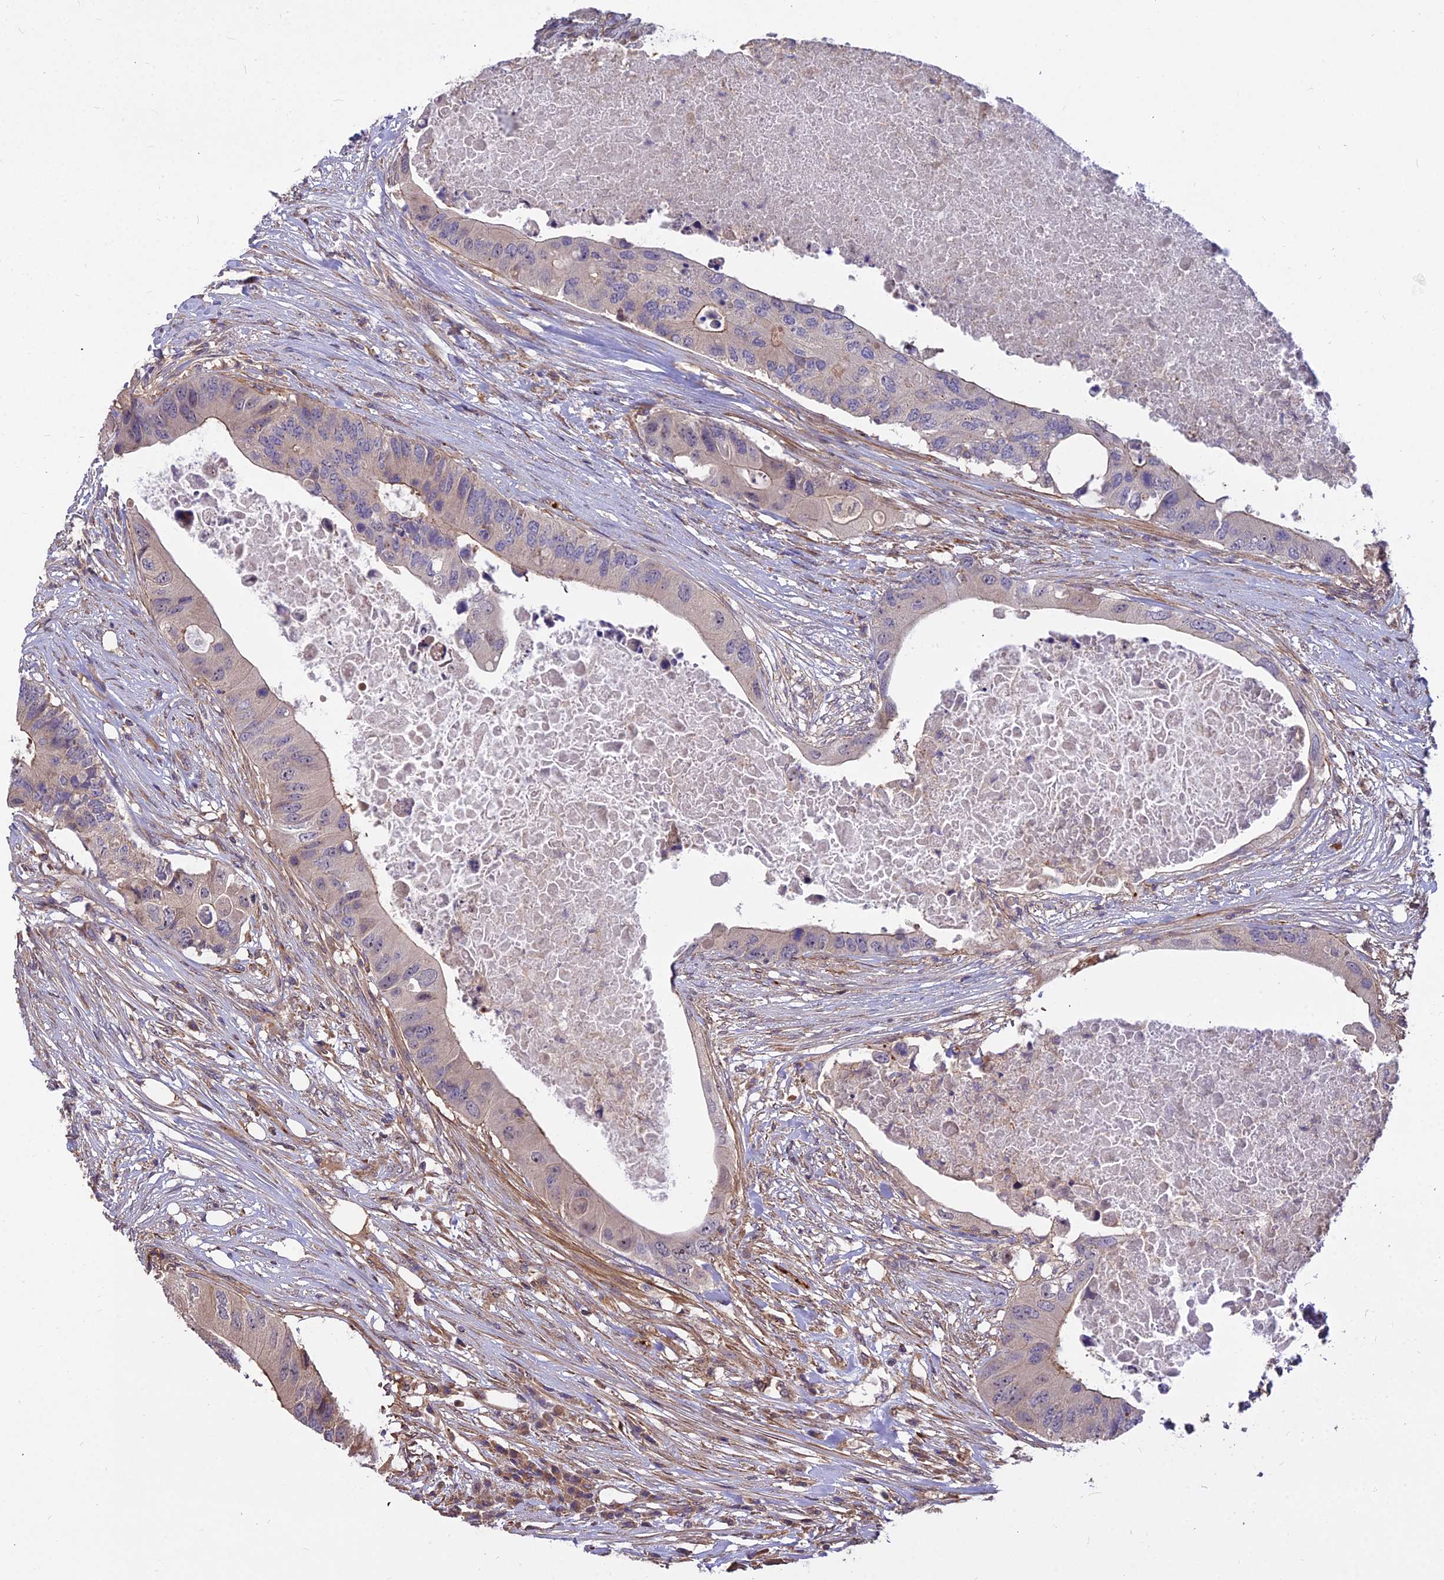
{"staining": {"intensity": "weak", "quantity": "<25%", "location": "cytoplasmic/membranous"}, "tissue": "colorectal cancer", "cell_type": "Tumor cells", "image_type": "cancer", "snomed": [{"axis": "morphology", "description": "Adenocarcinoma, NOS"}, {"axis": "topography", "description": "Colon"}], "caption": "Protein analysis of colorectal cancer shows no significant expression in tumor cells. (DAB (3,3'-diaminobenzidine) immunohistochemistry with hematoxylin counter stain).", "gene": "TCEA3", "patient": {"sex": "male", "age": 71}}